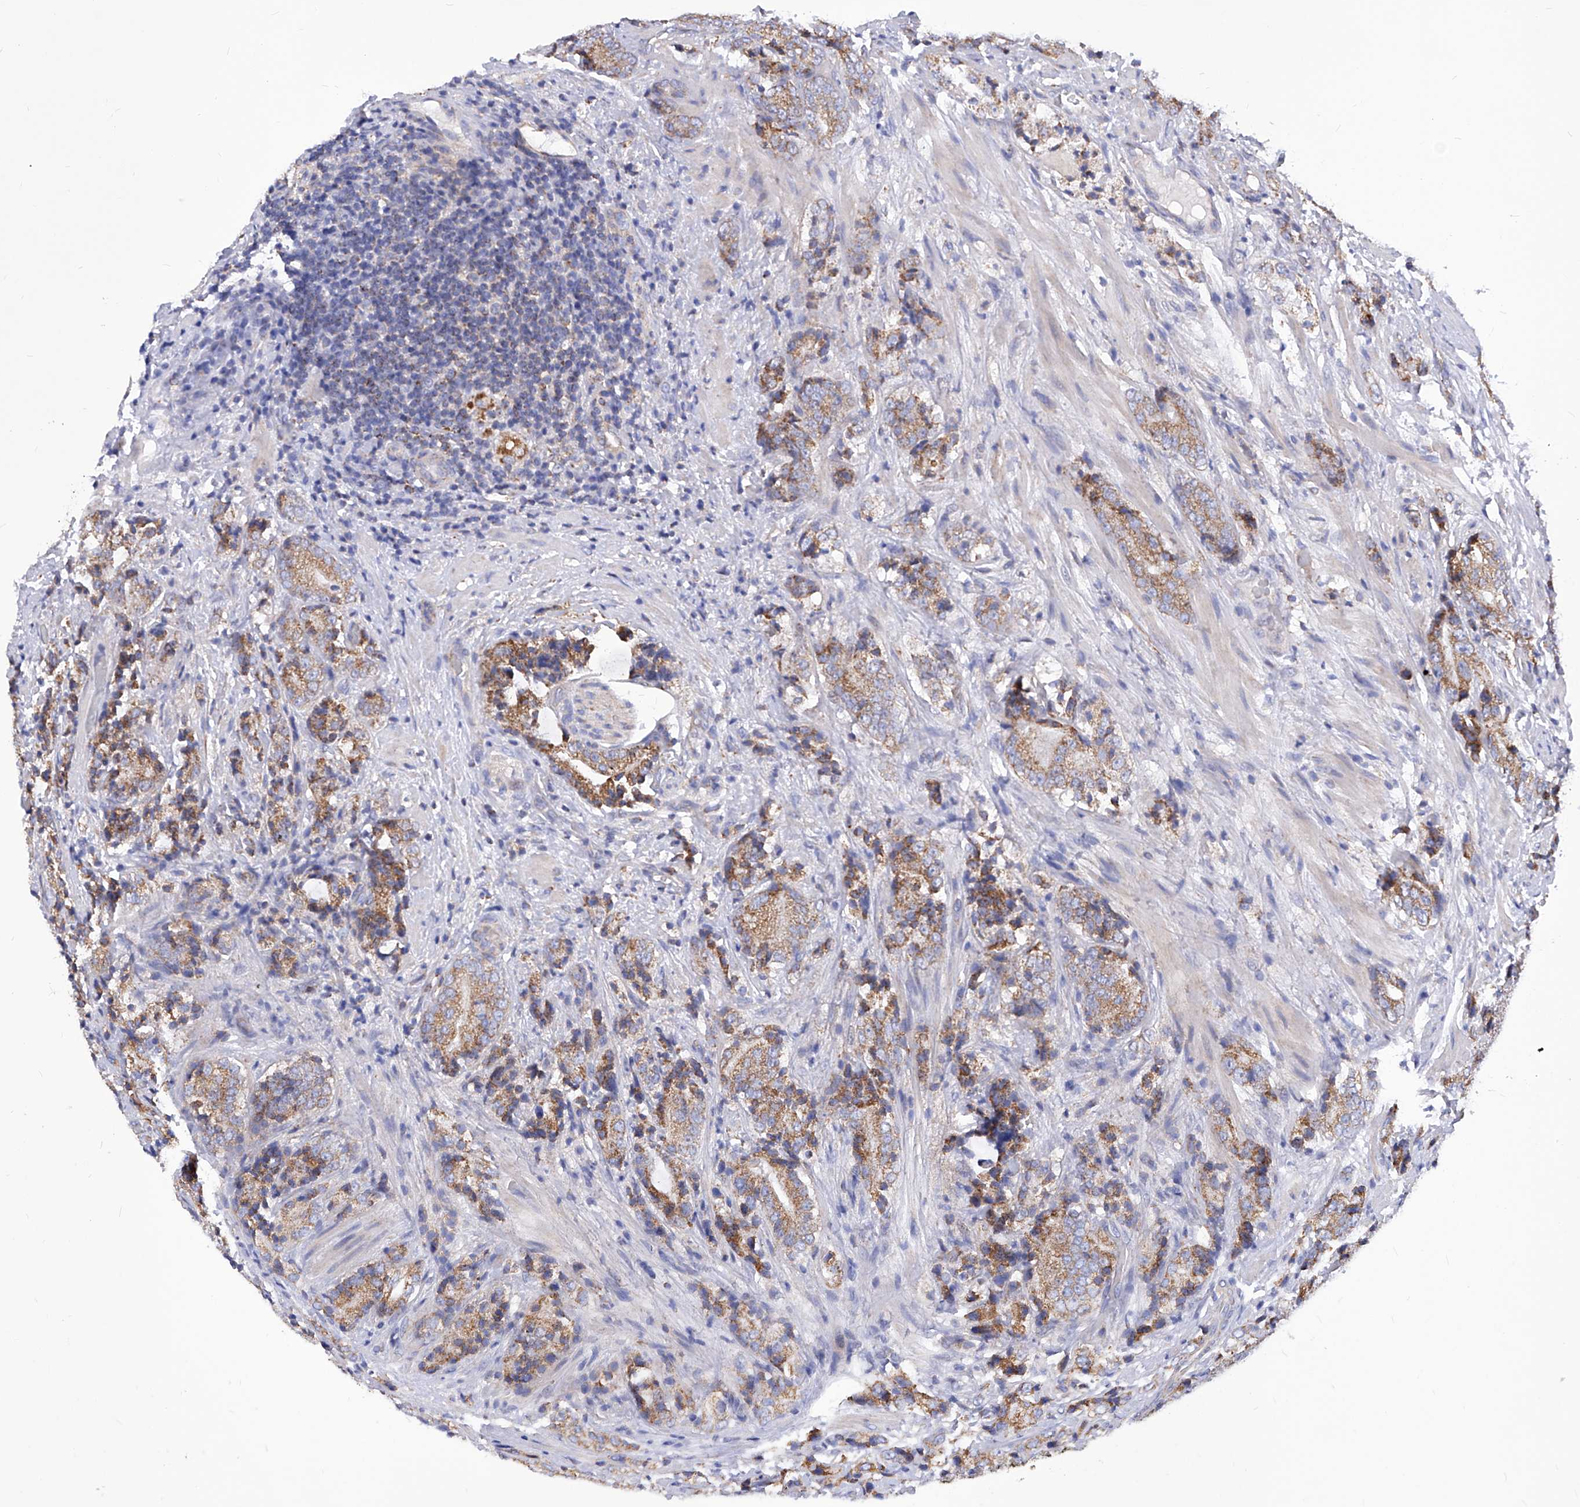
{"staining": {"intensity": "moderate", "quantity": ">75%", "location": "cytoplasmic/membranous"}, "tissue": "prostate cancer", "cell_type": "Tumor cells", "image_type": "cancer", "snomed": [{"axis": "morphology", "description": "Adenocarcinoma, High grade"}, {"axis": "topography", "description": "Prostate"}], "caption": "About >75% of tumor cells in human prostate cancer display moderate cytoplasmic/membranous protein positivity as visualized by brown immunohistochemical staining.", "gene": "HRNR", "patient": {"sex": "male", "age": 57}}